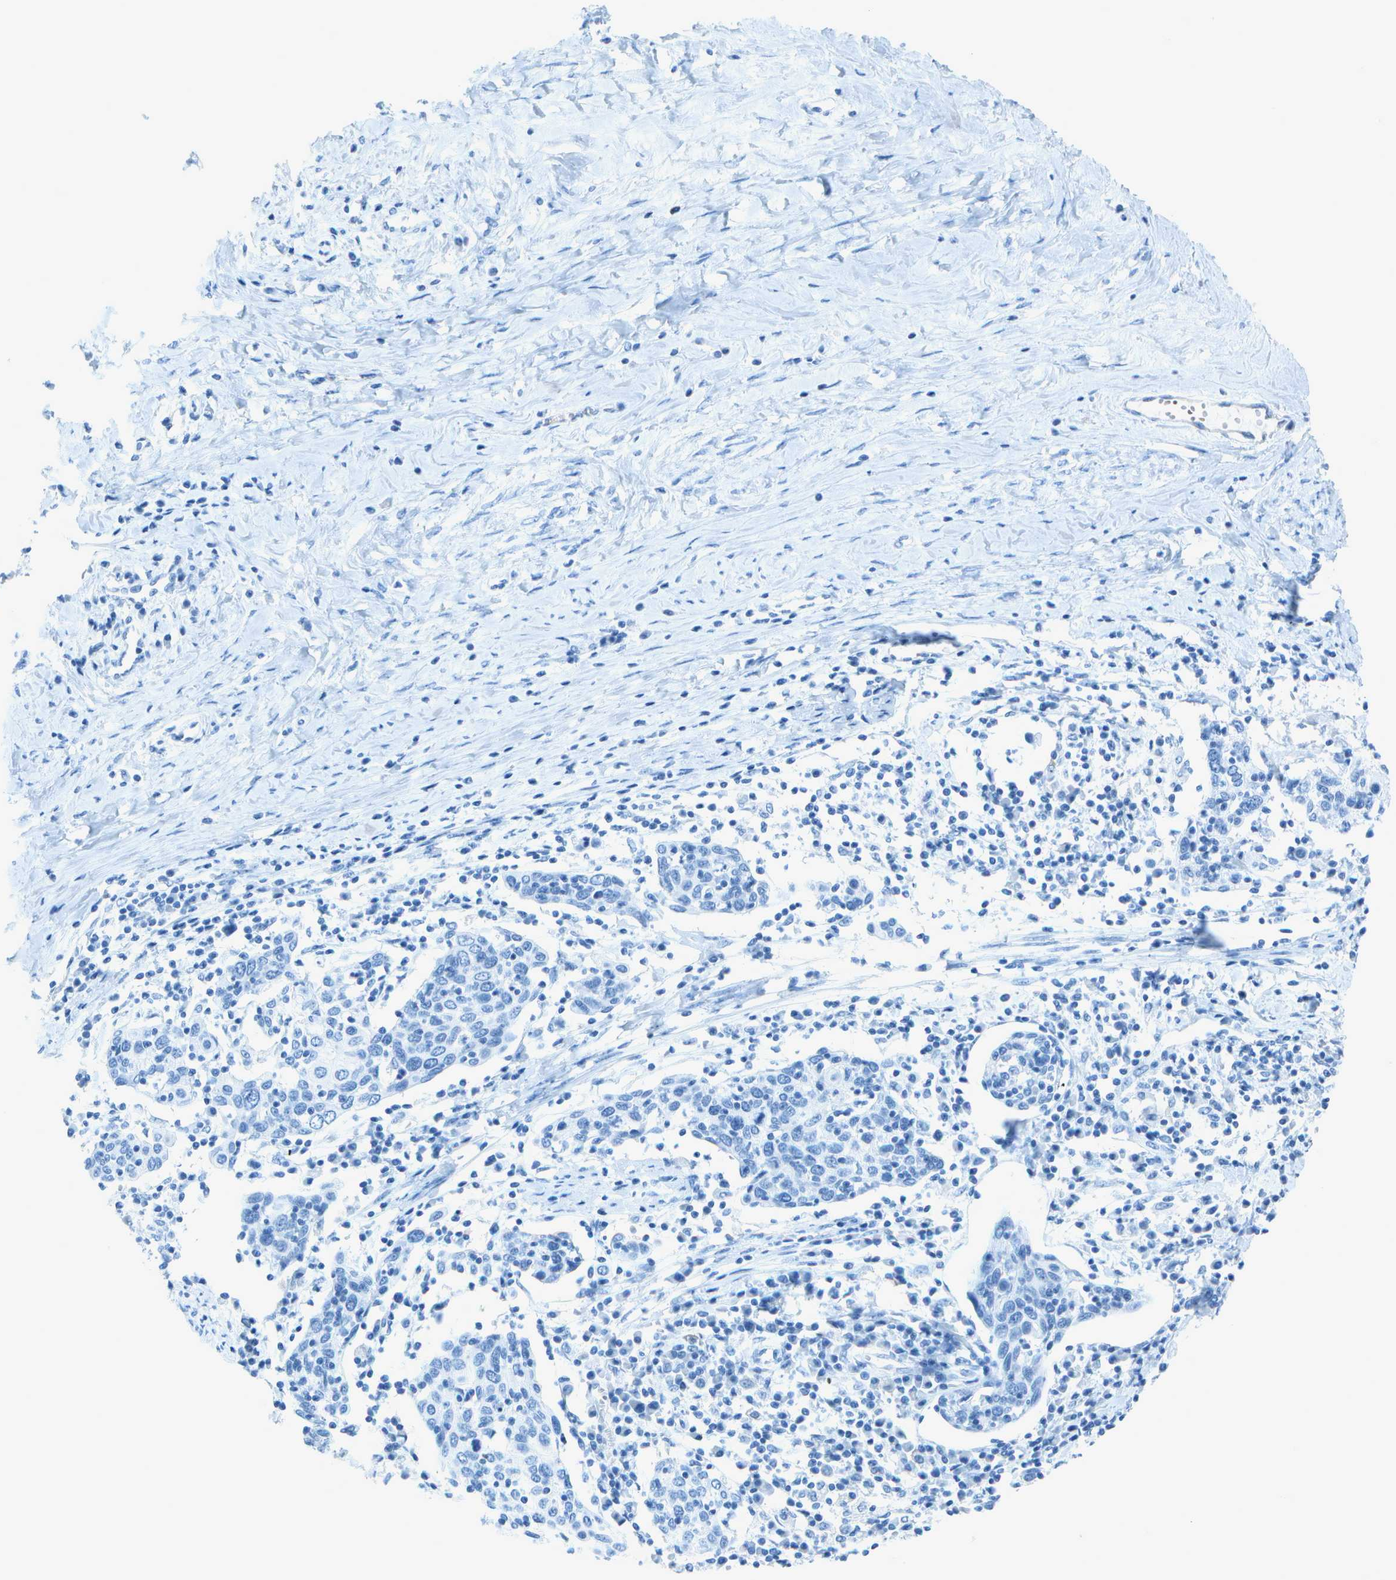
{"staining": {"intensity": "negative", "quantity": "none", "location": "none"}, "tissue": "cervical cancer", "cell_type": "Tumor cells", "image_type": "cancer", "snomed": [{"axis": "morphology", "description": "Squamous cell carcinoma, NOS"}, {"axis": "topography", "description": "Cervix"}], "caption": "An image of squamous cell carcinoma (cervical) stained for a protein reveals no brown staining in tumor cells.", "gene": "ASL", "patient": {"sex": "female", "age": 40}}